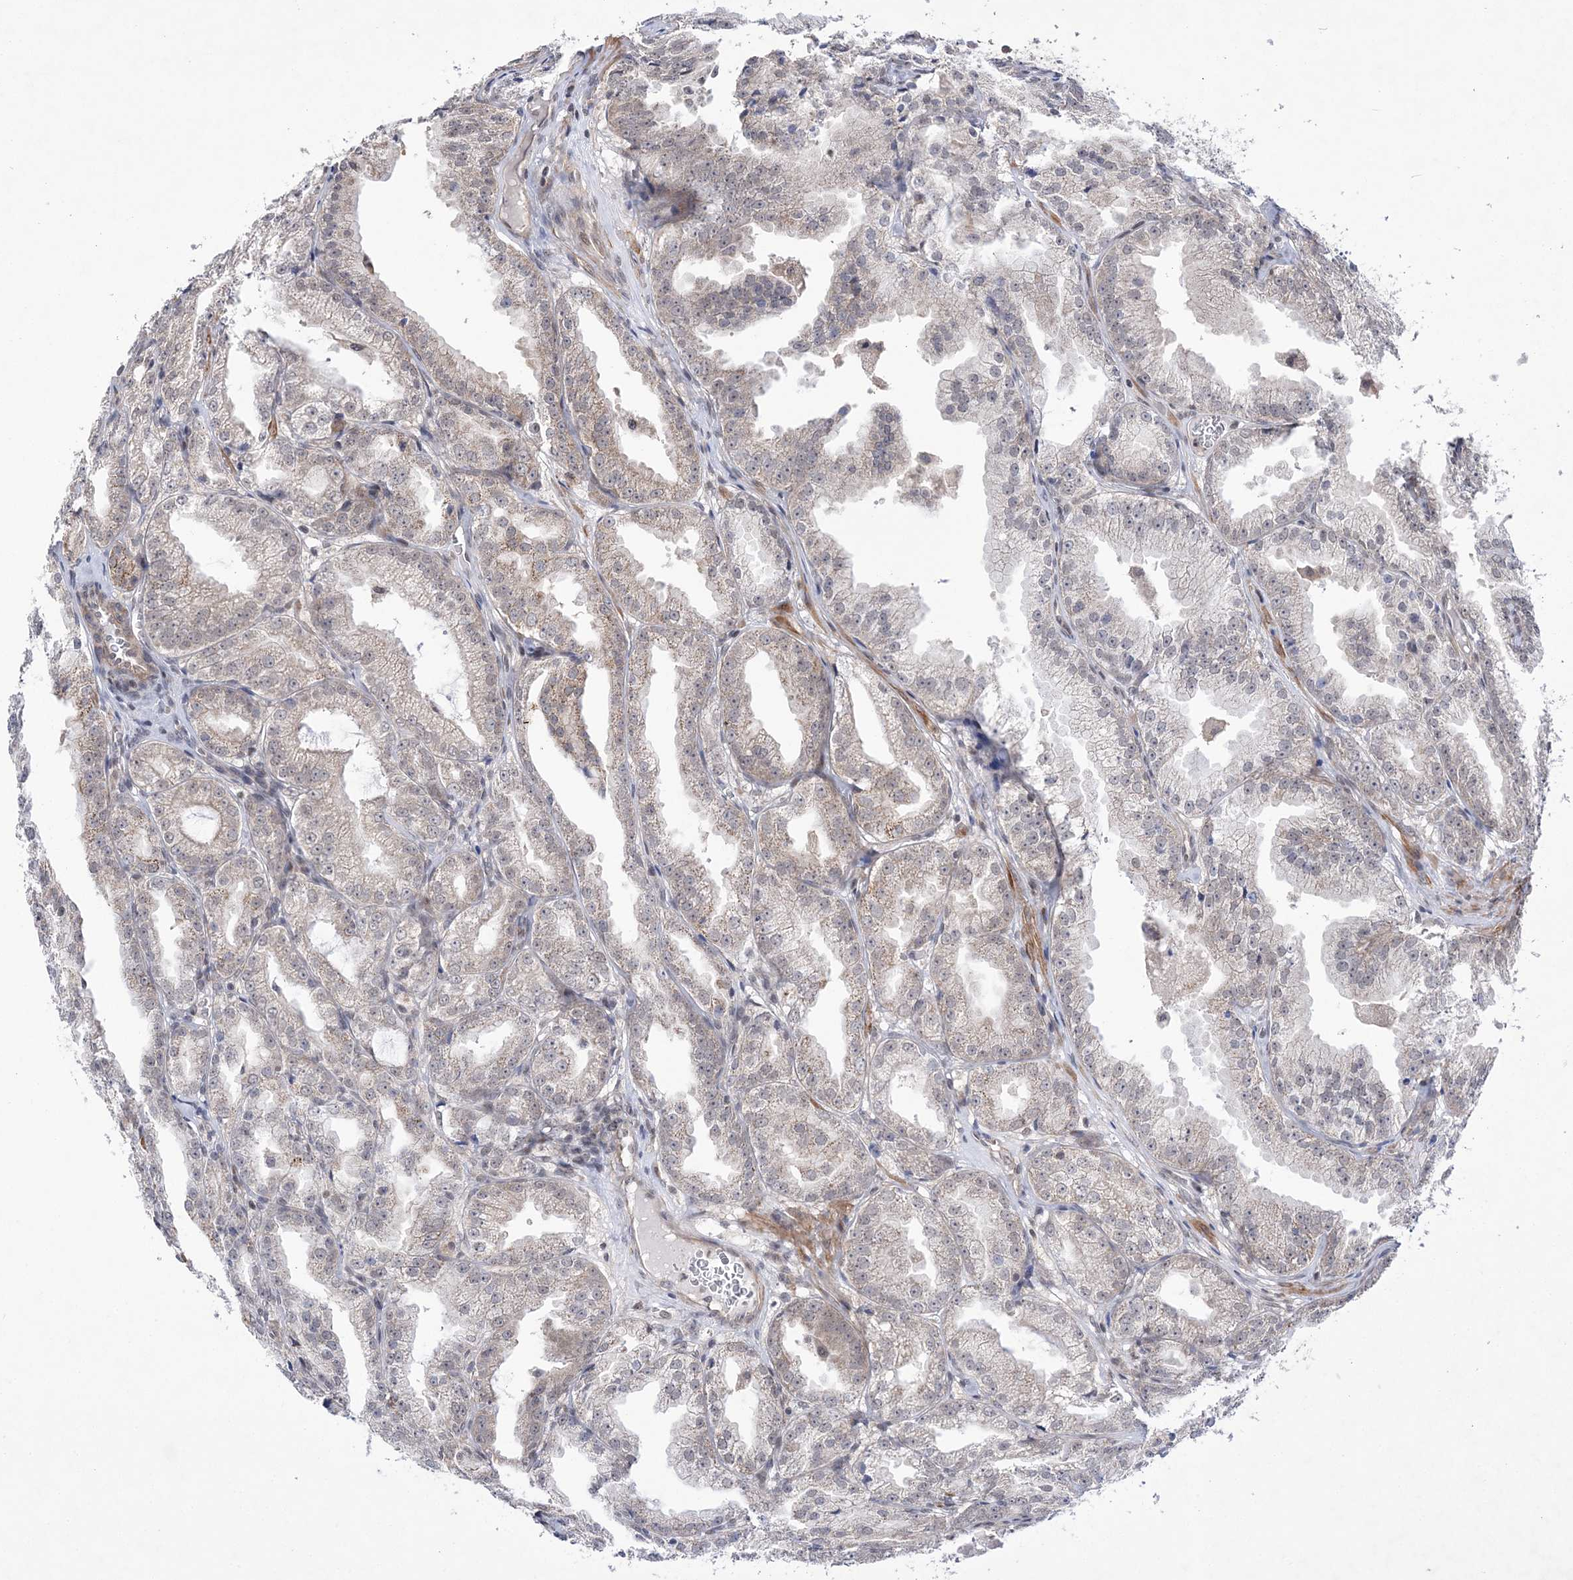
{"staining": {"intensity": "weak", "quantity": "<25%", "location": "cytoplasmic/membranous"}, "tissue": "prostate cancer", "cell_type": "Tumor cells", "image_type": "cancer", "snomed": [{"axis": "morphology", "description": "Adenocarcinoma, High grade"}, {"axis": "topography", "description": "Prostate"}], "caption": "Immunohistochemistry histopathology image of neoplastic tissue: human prostate cancer (adenocarcinoma (high-grade)) stained with DAB shows no significant protein staining in tumor cells.", "gene": "BOD1L1", "patient": {"sex": "male", "age": 61}}